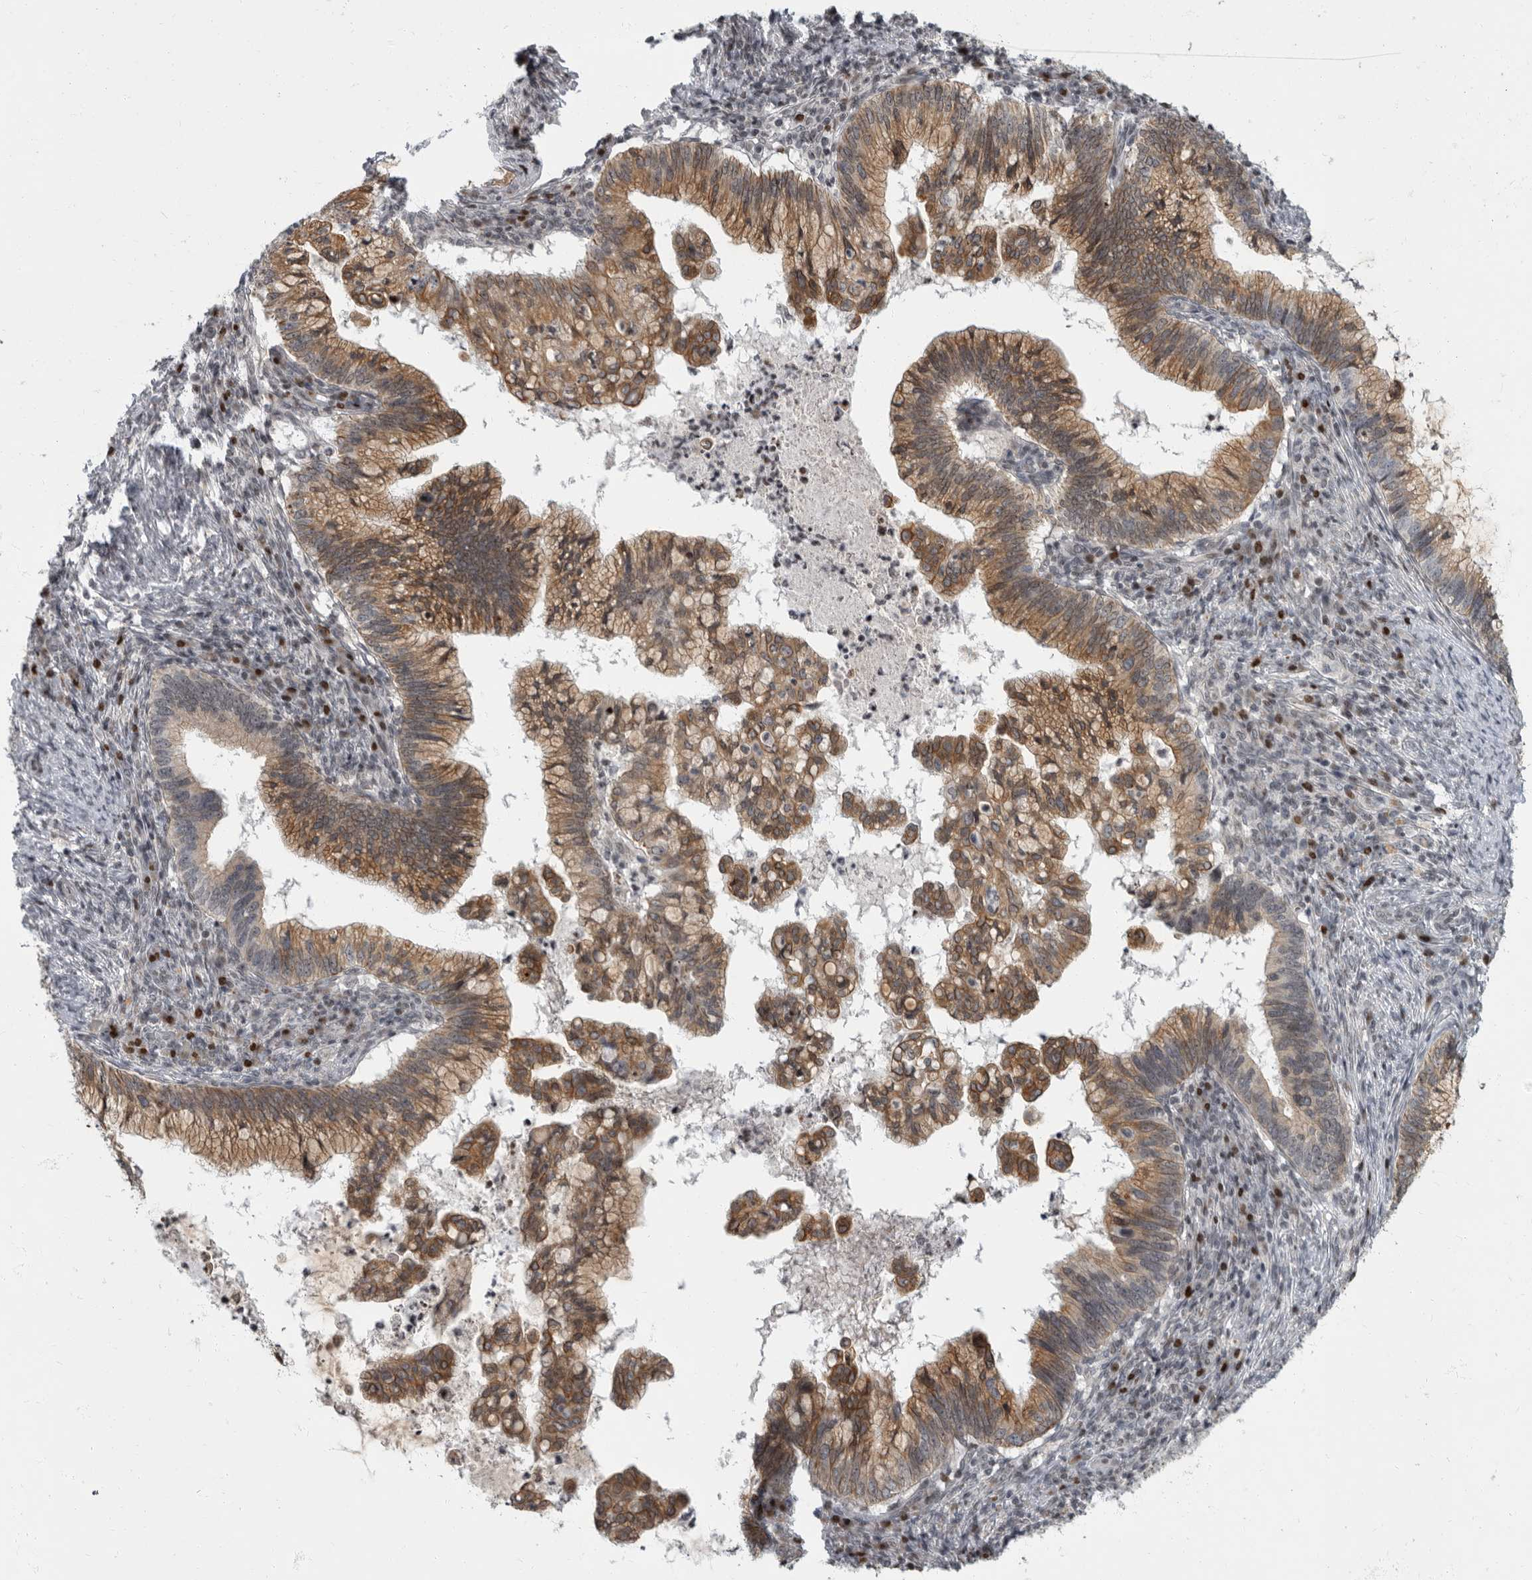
{"staining": {"intensity": "moderate", "quantity": ">75%", "location": "cytoplasmic/membranous"}, "tissue": "cervical cancer", "cell_type": "Tumor cells", "image_type": "cancer", "snomed": [{"axis": "morphology", "description": "Adenocarcinoma, NOS"}, {"axis": "topography", "description": "Cervix"}], "caption": "This photomicrograph demonstrates immunohistochemistry (IHC) staining of adenocarcinoma (cervical), with medium moderate cytoplasmic/membranous expression in about >75% of tumor cells.", "gene": "EVI5", "patient": {"sex": "female", "age": 36}}